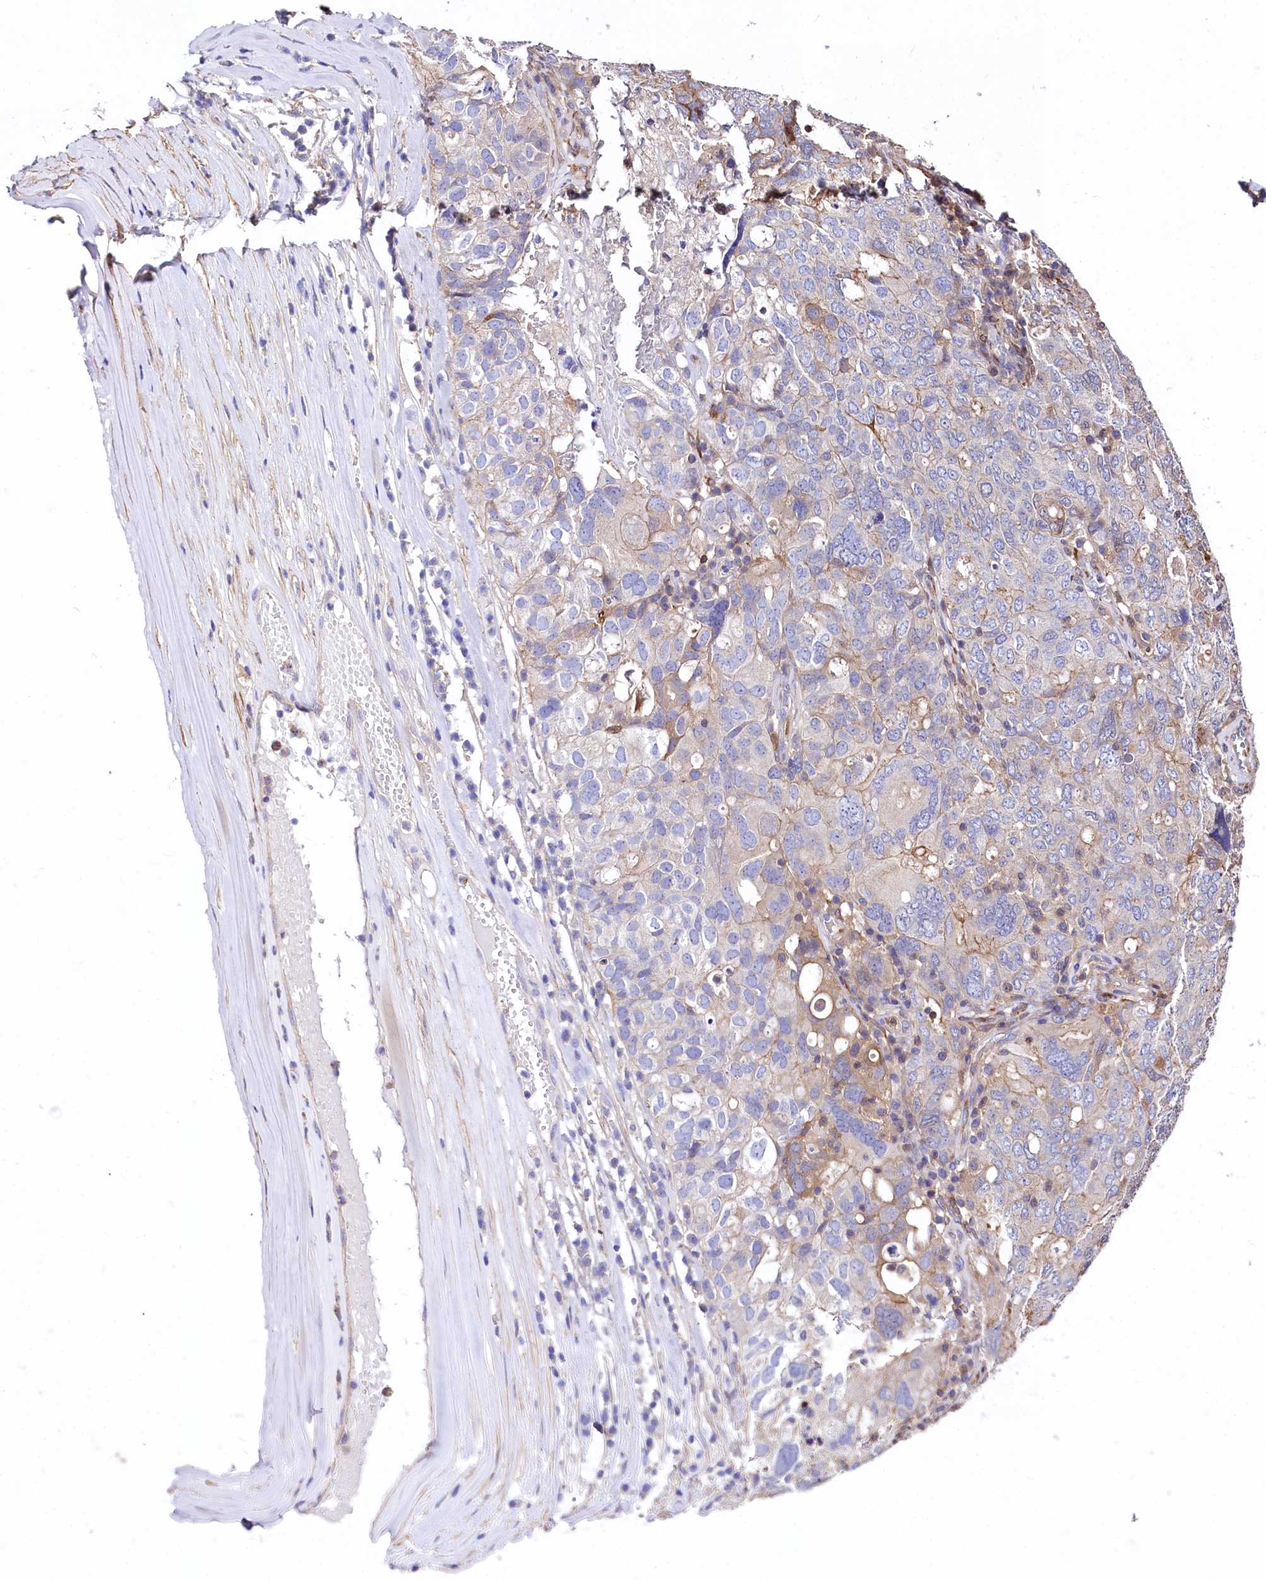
{"staining": {"intensity": "negative", "quantity": "none", "location": "none"}, "tissue": "ovarian cancer", "cell_type": "Tumor cells", "image_type": "cancer", "snomed": [{"axis": "morphology", "description": "Carcinoma, endometroid"}, {"axis": "topography", "description": "Ovary"}], "caption": "The immunohistochemistry micrograph has no significant expression in tumor cells of ovarian cancer tissue.", "gene": "FCHSD2", "patient": {"sex": "female", "age": 62}}